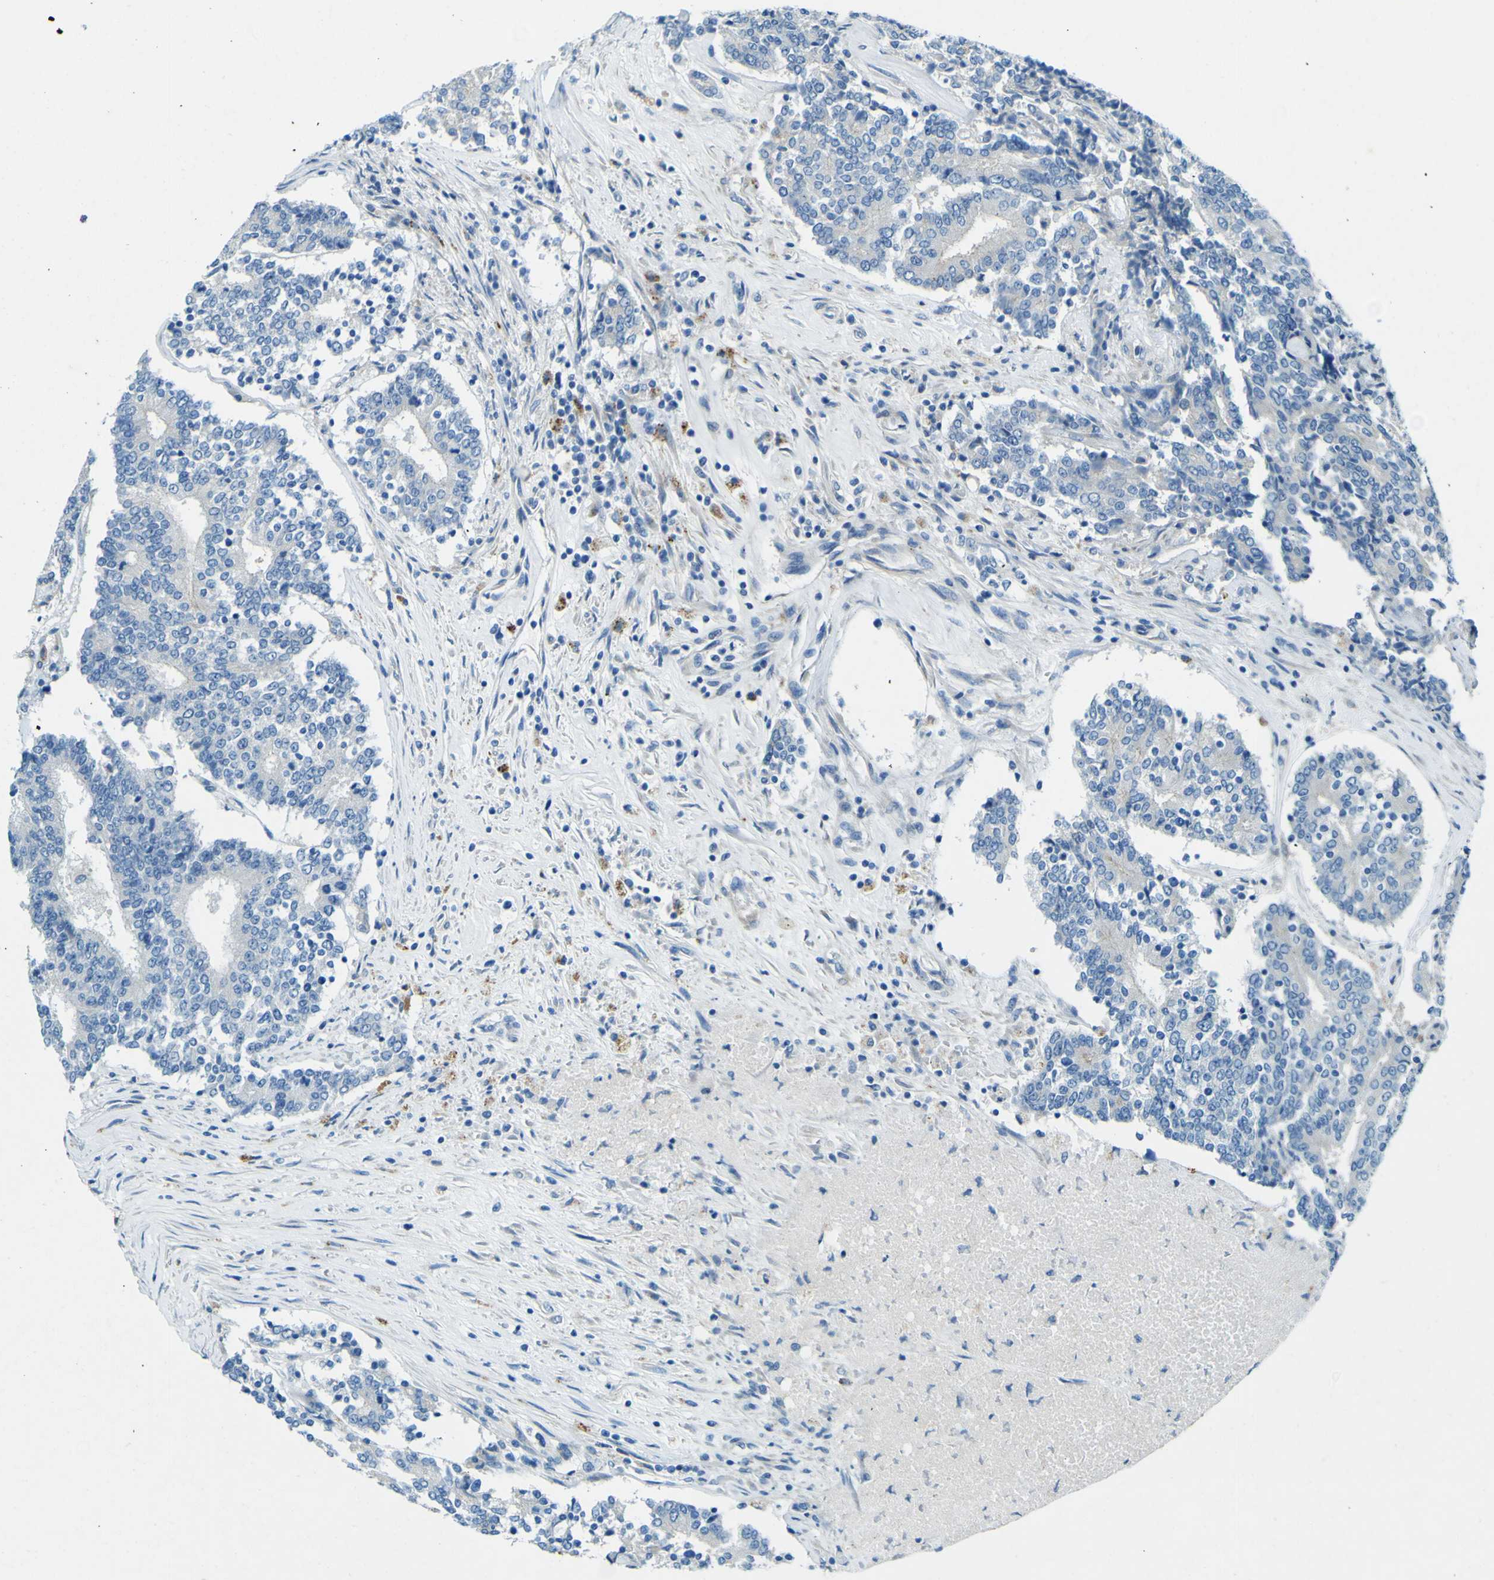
{"staining": {"intensity": "negative", "quantity": "none", "location": "none"}, "tissue": "prostate cancer", "cell_type": "Tumor cells", "image_type": "cancer", "snomed": [{"axis": "morphology", "description": "Normal tissue, NOS"}, {"axis": "morphology", "description": "Adenocarcinoma, High grade"}, {"axis": "topography", "description": "Prostate"}, {"axis": "topography", "description": "Seminal veicle"}], "caption": "This is an IHC photomicrograph of human prostate cancer (adenocarcinoma (high-grade)). There is no staining in tumor cells.", "gene": "PDE9A", "patient": {"sex": "male", "age": 55}}